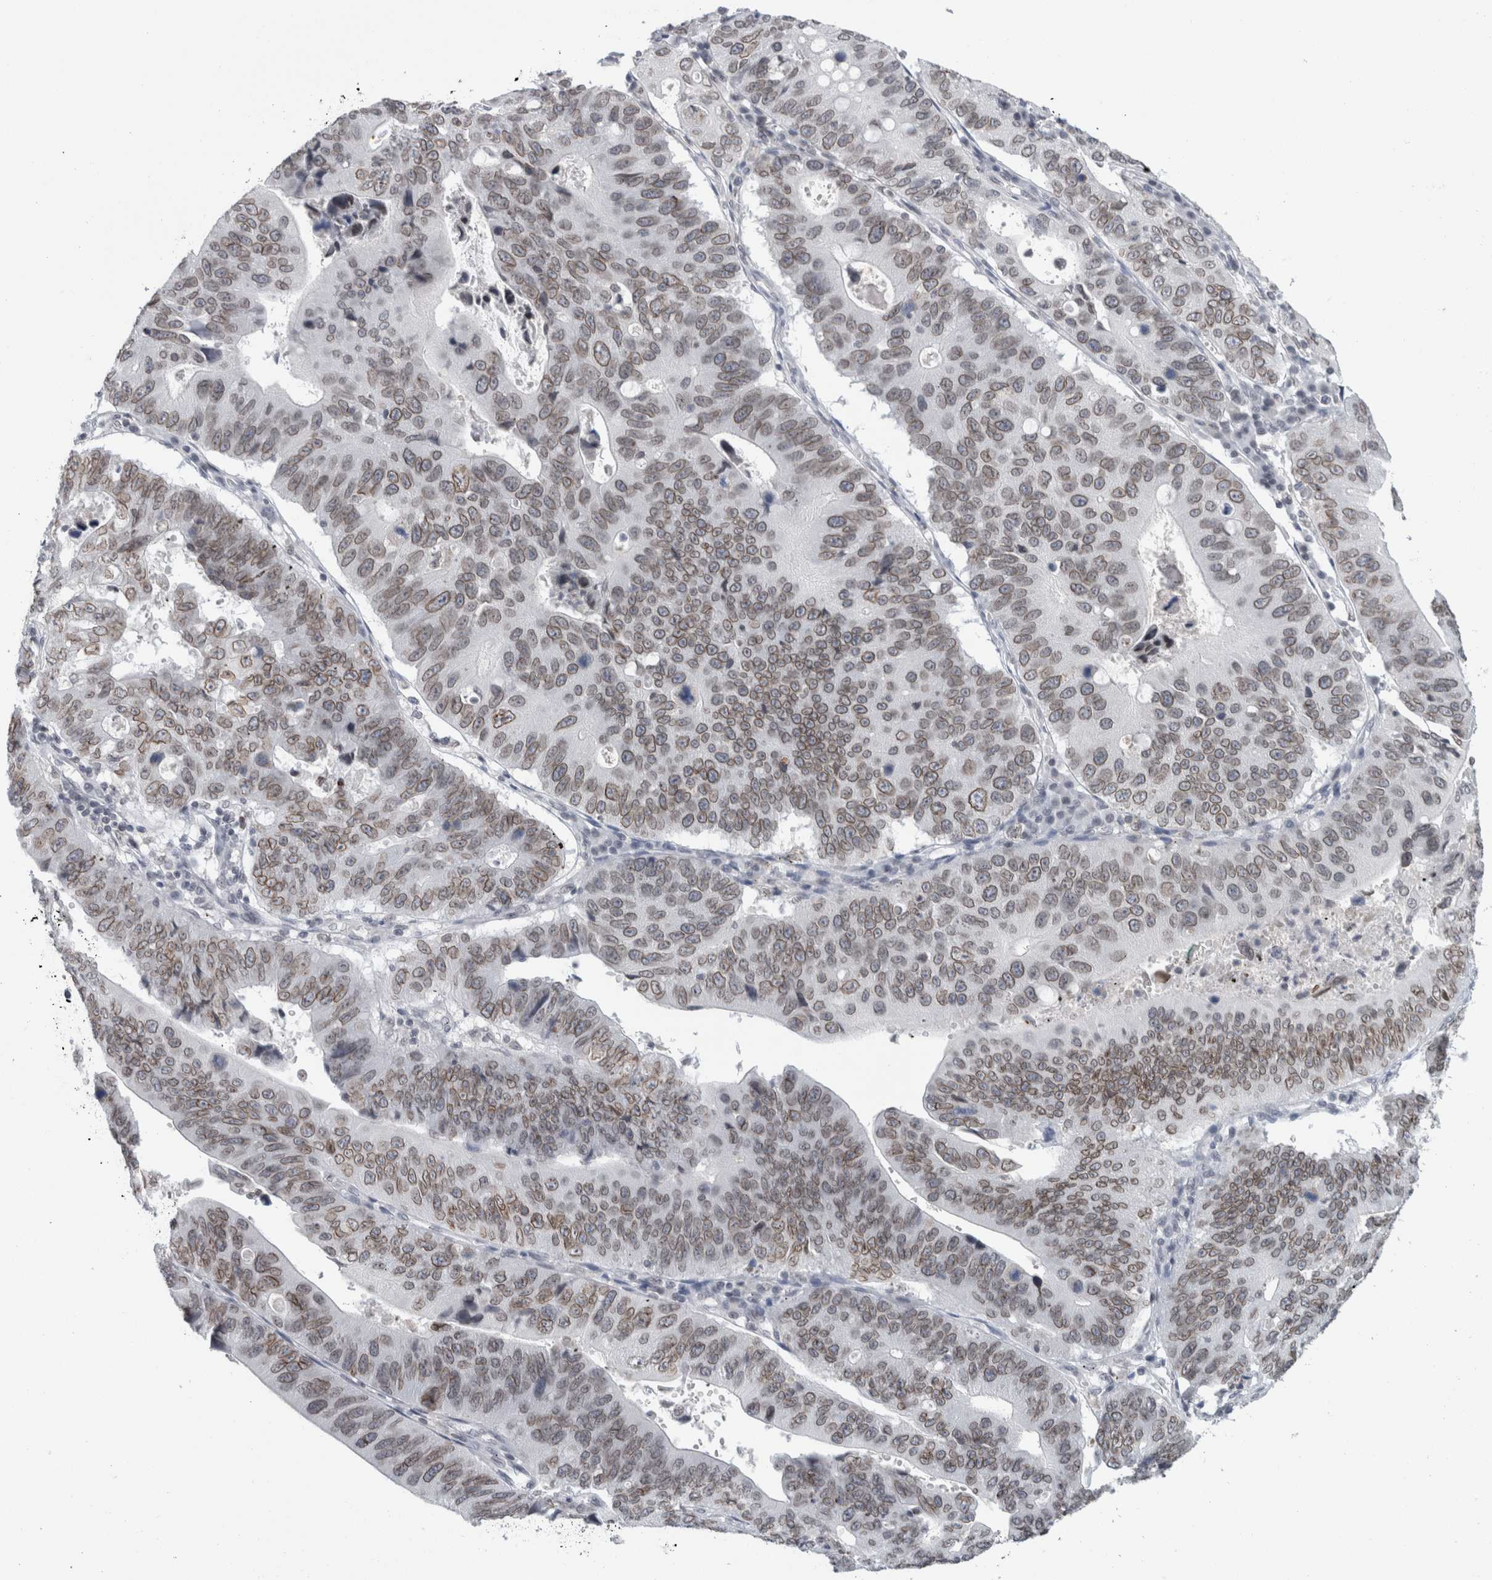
{"staining": {"intensity": "weak", "quantity": ">75%", "location": "cytoplasmic/membranous,nuclear"}, "tissue": "stomach cancer", "cell_type": "Tumor cells", "image_type": "cancer", "snomed": [{"axis": "morphology", "description": "Adenocarcinoma, NOS"}, {"axis": "topography", "description": "Stomach"}], "caption": "A brown stain highlights weak cytoplasmic/membranous and nuclear positivity of a protein in stomach cancer (adenocarcinoma) tumor cells.", "gene": "ZNF770", "patient": {"sex": "male", "age": 59}}